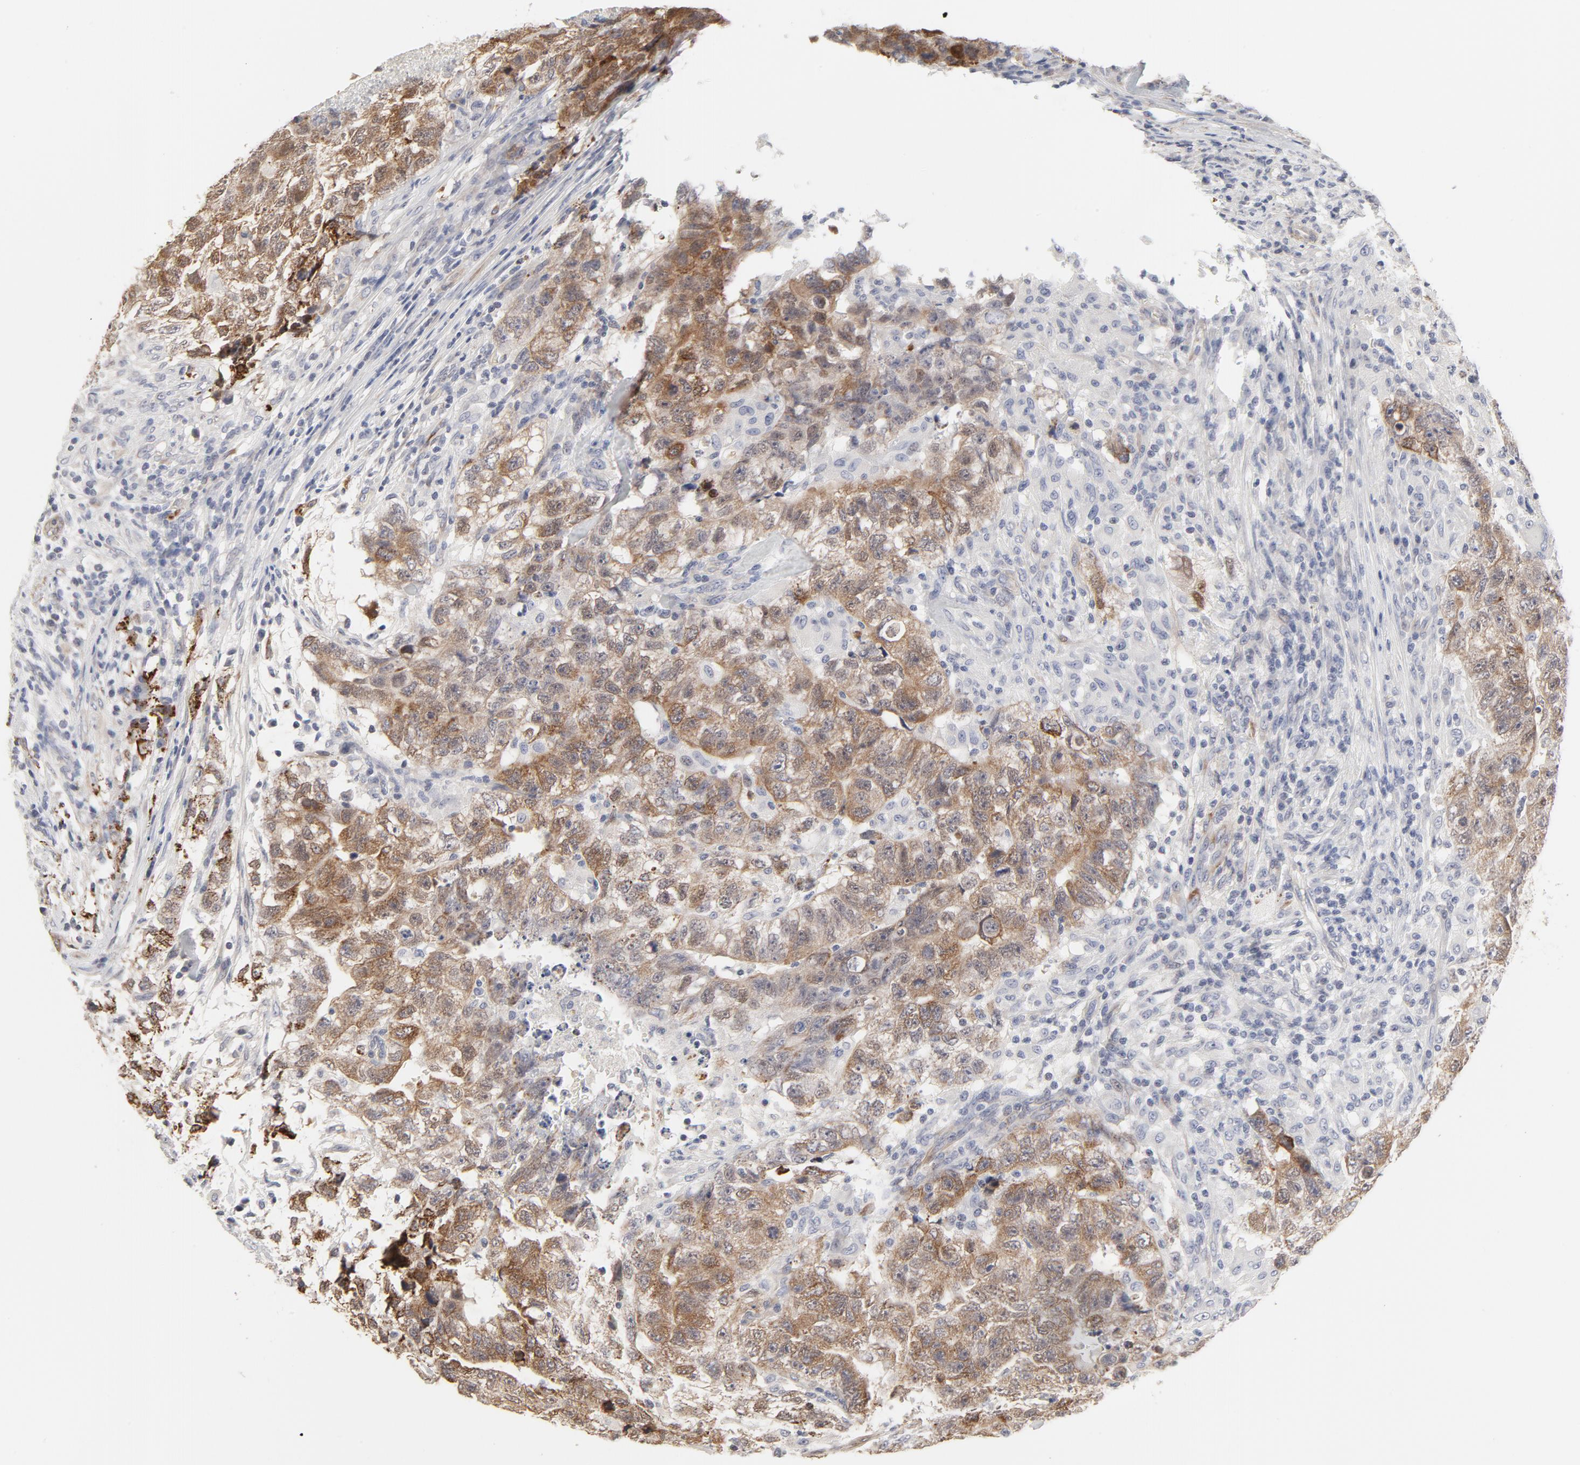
{"staining": {"intensity": "moderate", "quantity": "25%-75%", "location": "cytoplasmic/membranous"}, "tissue": "testis cancer", "cell_type": "Tumor cells", "image_type": "cancer", "snomed": [{"axis": "morphology", "description": "Carcinoma, Embryonal, NOS"}, {"axis": "topography", "description": "Testis"}], "caption": "Tumor cells show medium levels of moderate cytoplasmic/membranous expression in approximately 25%-75% of cells in embryonal carcinoma (testis).", "gene": "MAGED4", "patient": {"sex": "male", "age": 21}}